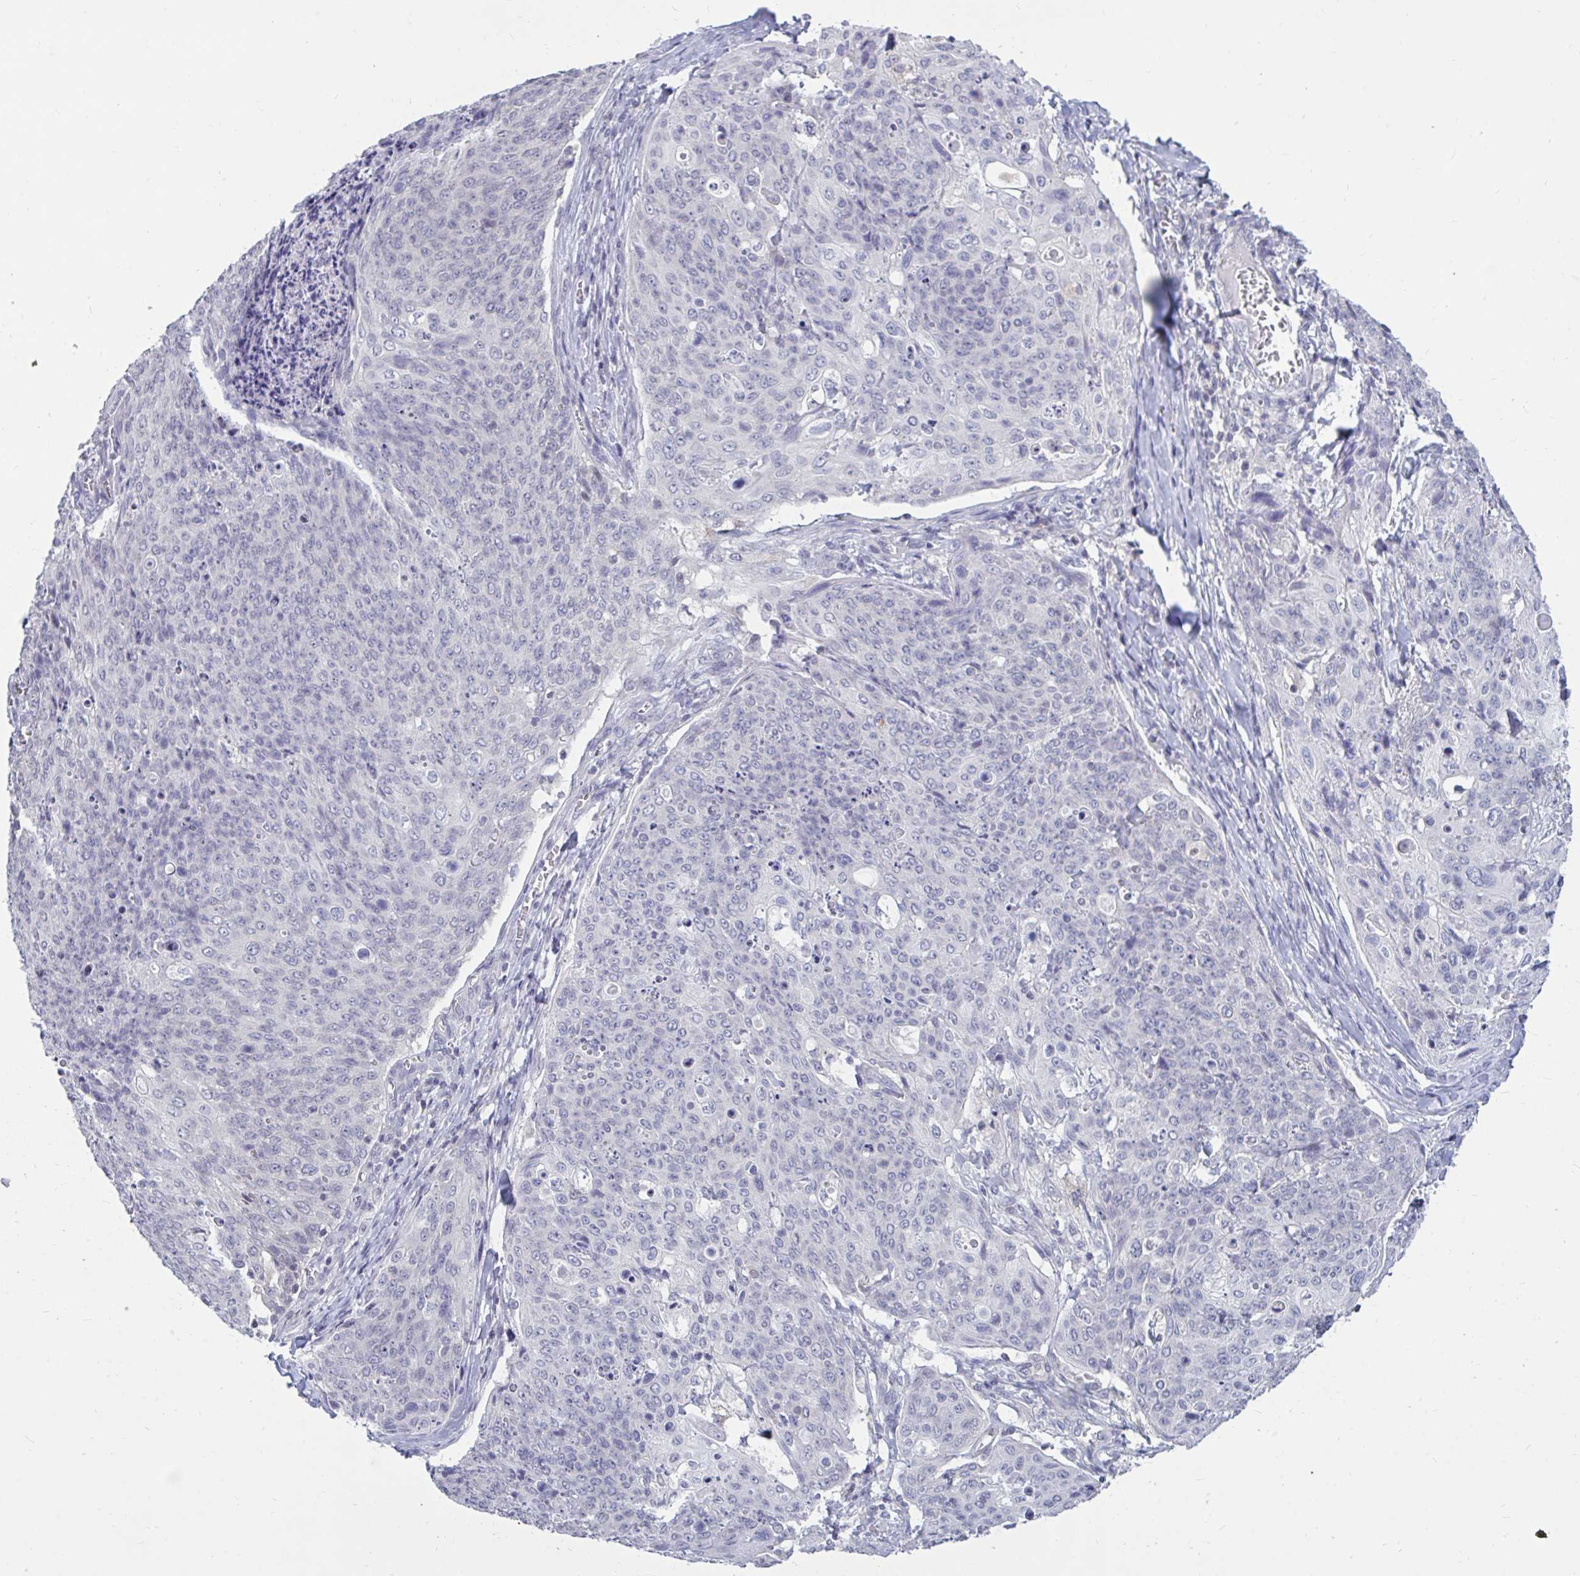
{"staining": {"intensity": "negative", "quantity": "none", "location": "none"}, "tissue": "skin cancer", "cell_type": "Tumor cells", "image_type": "cancer", "snomed": [{"axis": "morphology", "description": "Squamous cell carcinoma, NOS"}, {"axis": "topography", "description": "Skin"}, {"axis": "topography", "description": "Vulva"}], "caption": "Immunohistochemistry (IHC) micrograph of neoplastic tissue: human skin squamous cell carcinoma stained with DAB (3,3'-diaminobenzidine) reveals no significant protein positivity in tumor cells.", "gene": "ARPP19", "patient": {"sex": "female", "age": 85}}